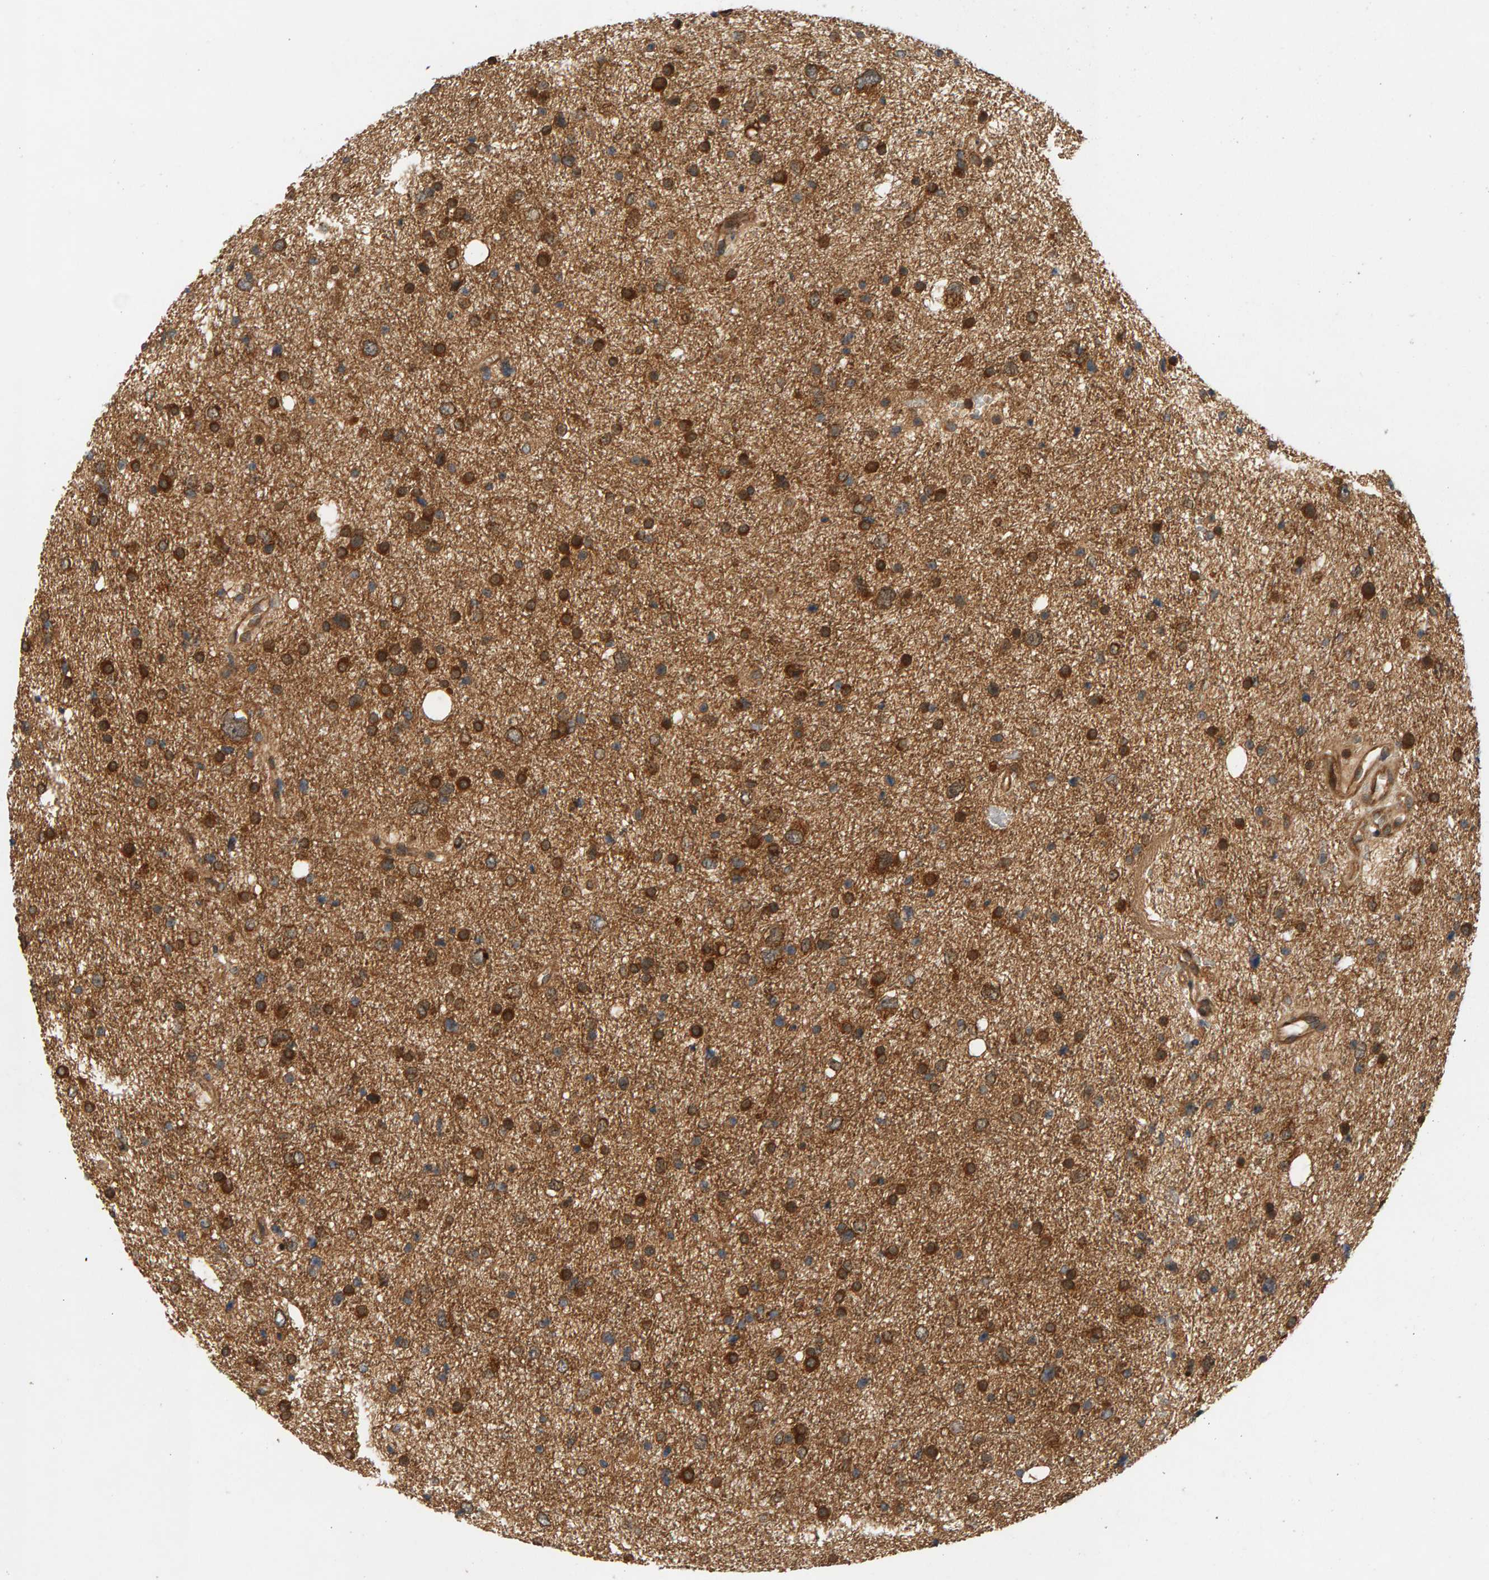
{"staining": {"intensity": "strong", "quantity": ">75%", "location": "cytoplasmic/membranous"}, "tissue": "glioma", "cell_type": "Tumor cells", "image_type": "cancer", "snomed": [{"axis": "morphology", "description": "Glioma, malignant, Low grade"}, {"axis": "topography", "description": "Brain"}], "caption": "Human malignant low-grade glioma stained with a brown dye demonstrates strong cytoplasmic/membranous positive positivity in approximately >75% of tumor cells.", "gene": "BAHCC1", "patient": {"sex": "female", "age": 37}}